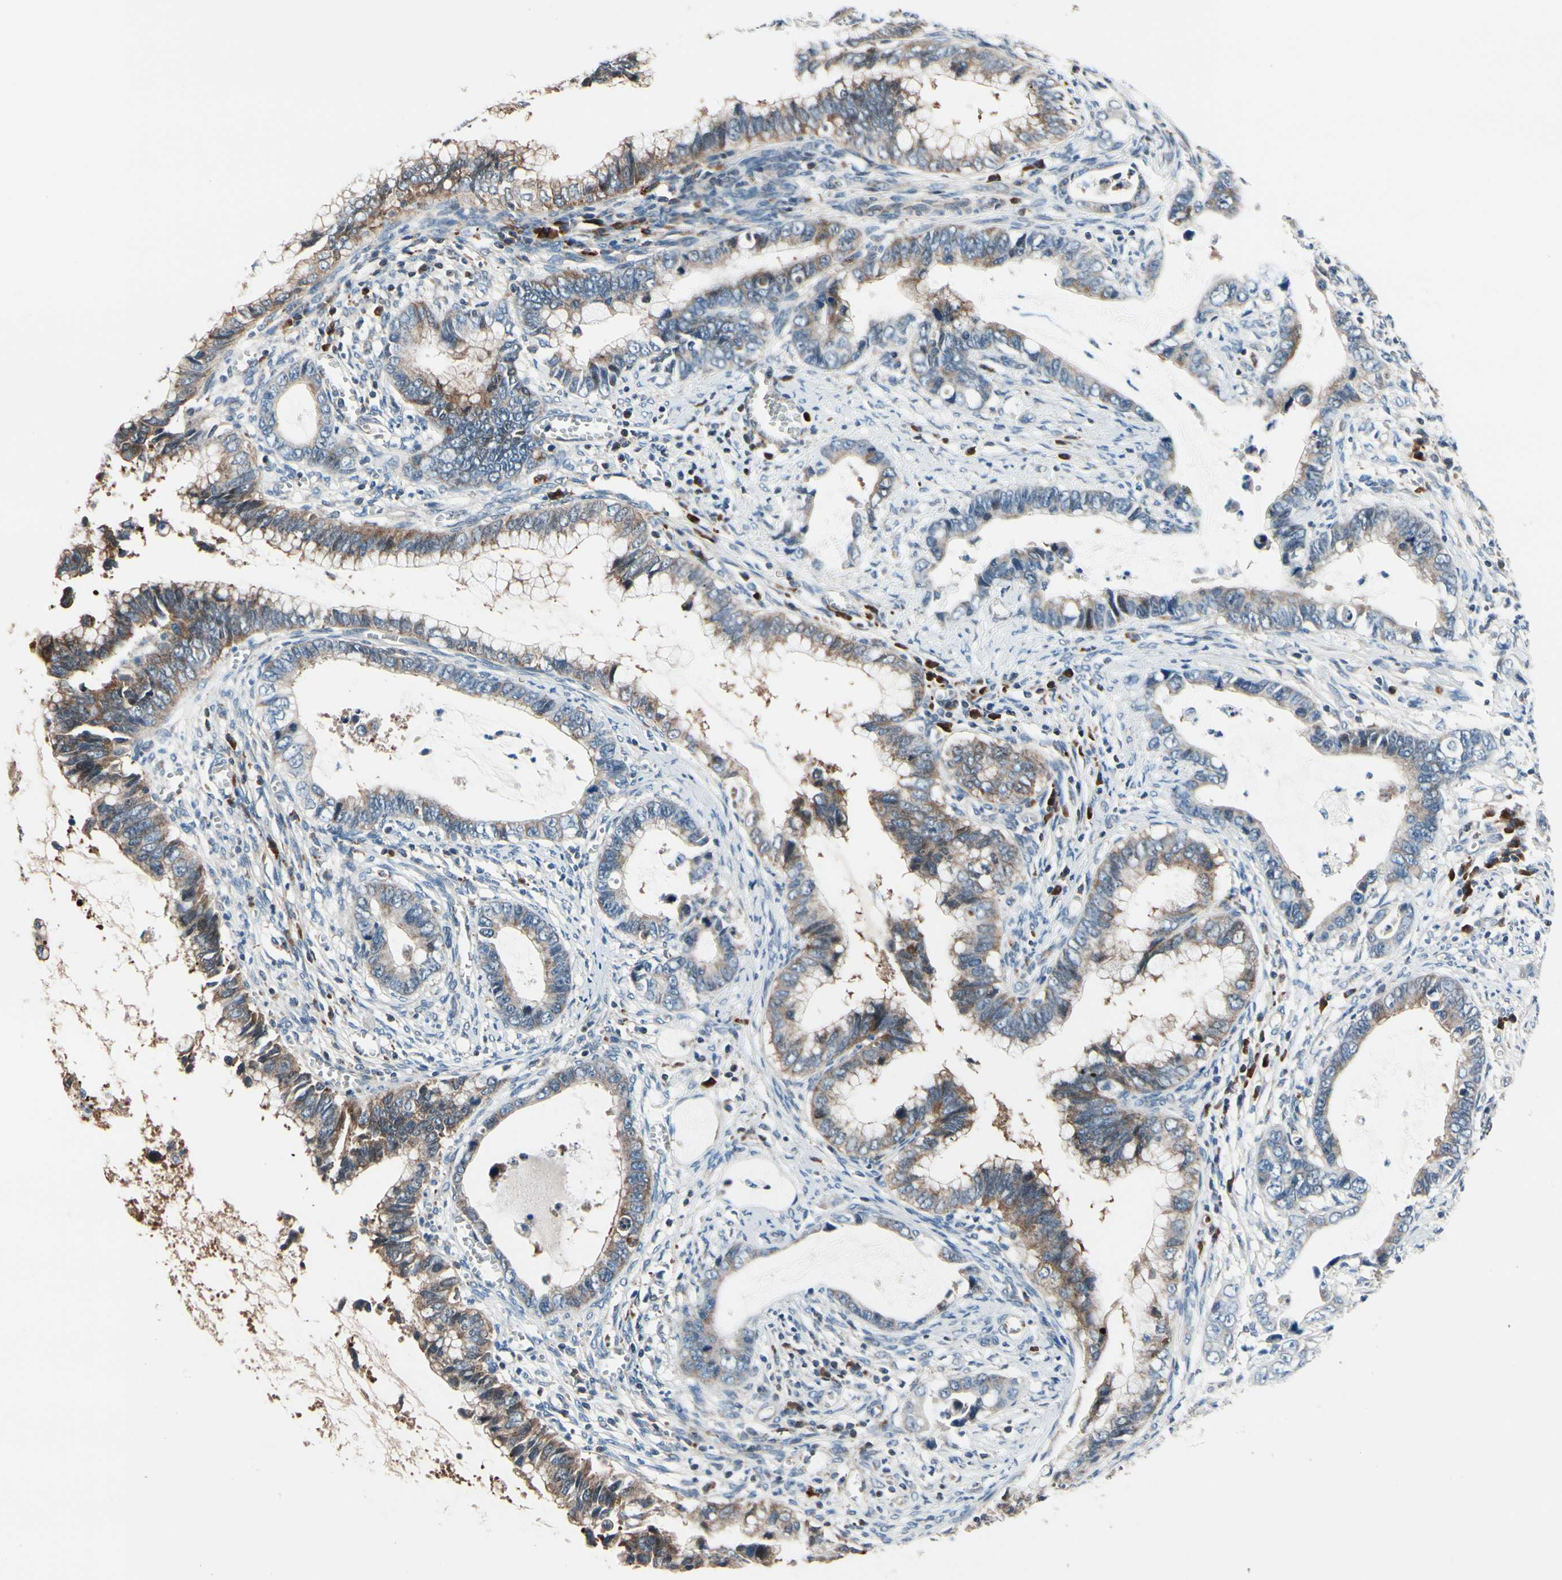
{"staining": {"intensity": "weak", "quantity": "25%-75%", "location": "none"}, "tissue": "cervical cancer", "cell_type": "Tumor cells", "image_type": "cancer", "snomed": [{"axis": "morphology", "description": "Adenocarcinoma, NOS"}, {"axis": "topography", "description": "Cervix"}], "caption": "This histopathology image reveals immunohistochemistry (IHC) staining of human cervical cancer (adenocarcinoma), with low weak None staining in approximately 25%-75% of tumor cells.", "gene": "PRDX2", "patient": {"sex": "female", "age": 44}}